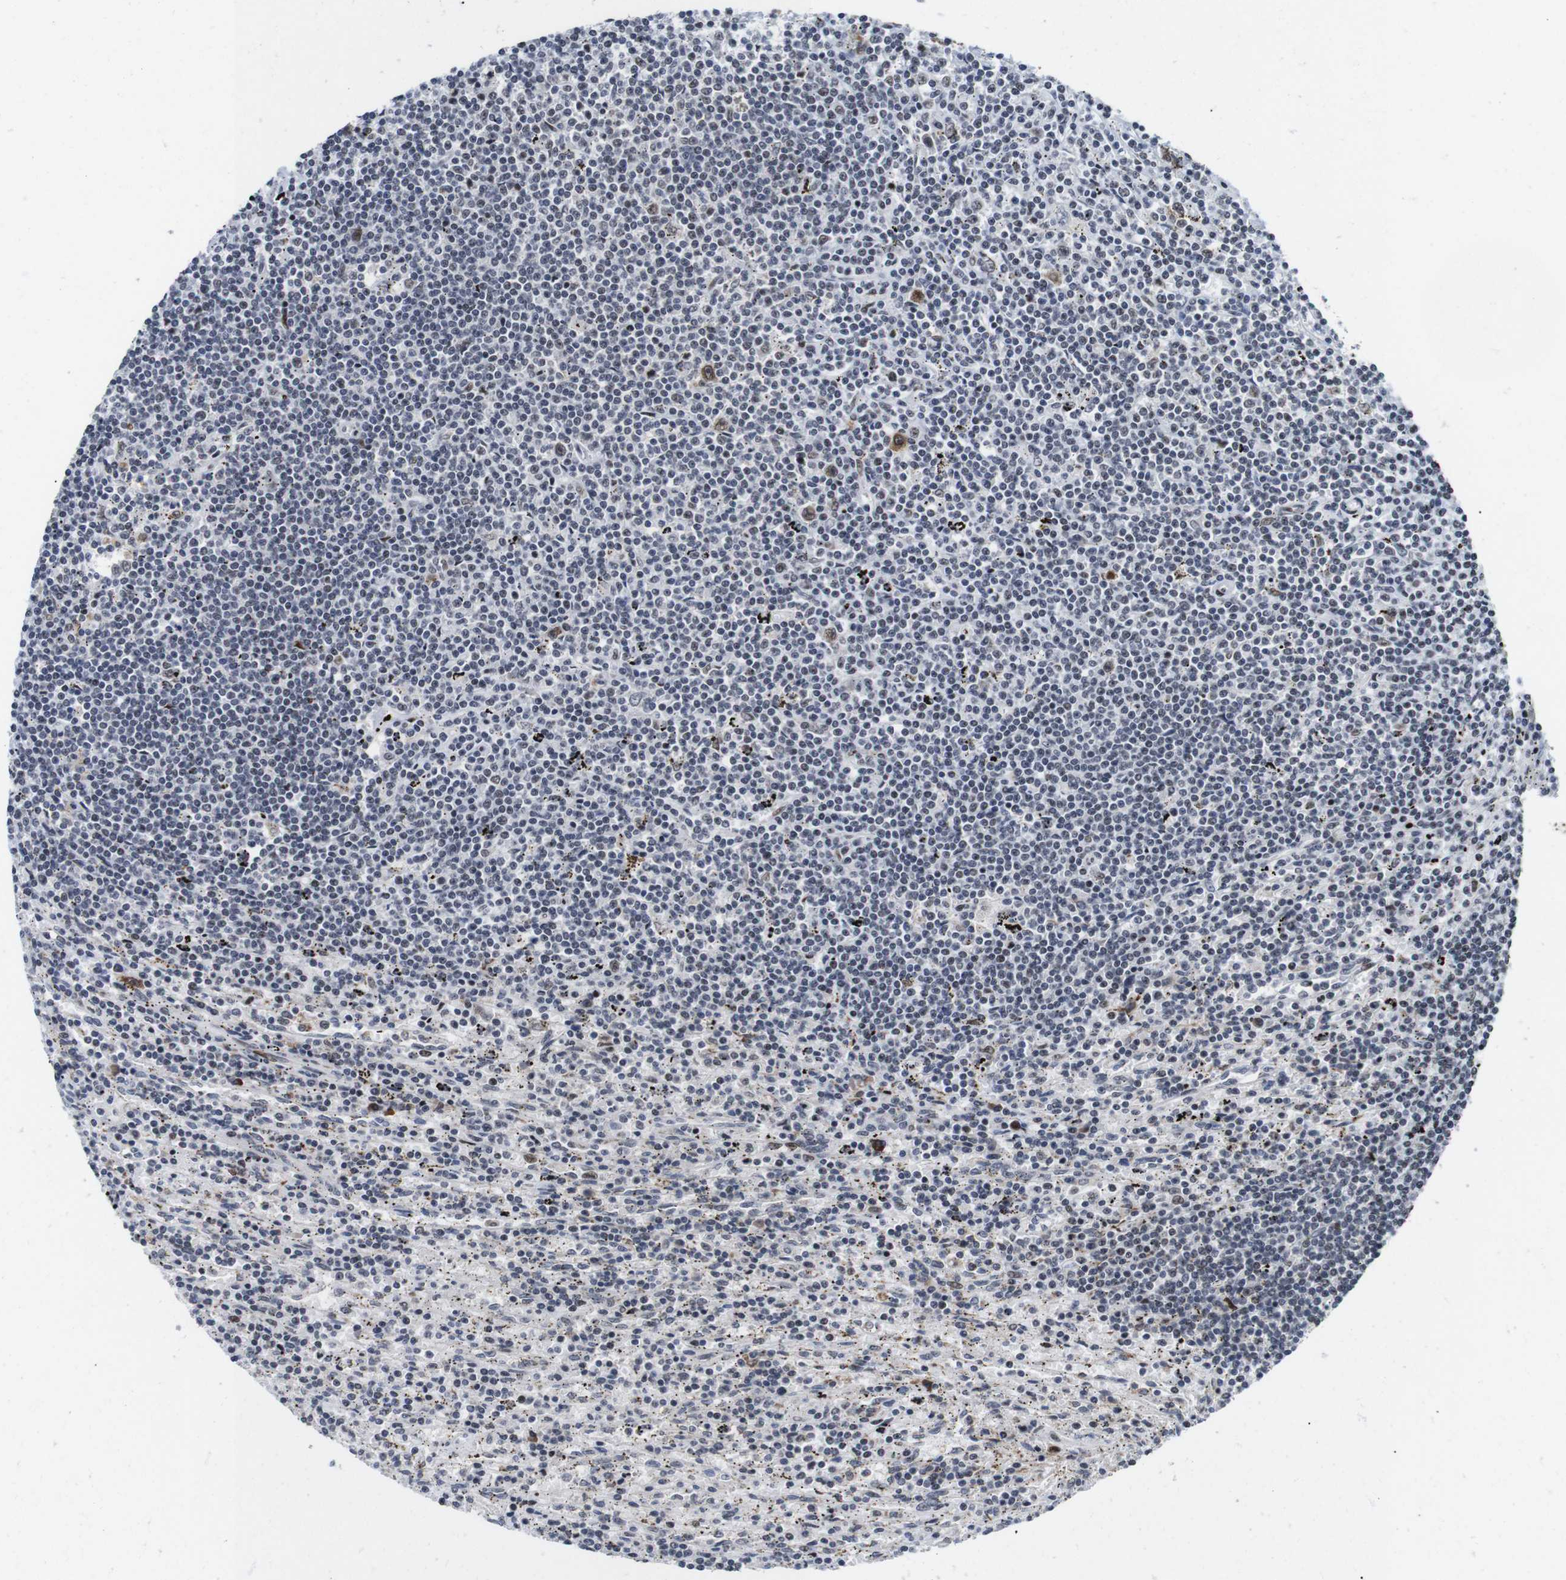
{"staining": {"intensity": "negative", "quantity": "none", "location": "none"}, "tissue": "lymphoma", "cell_type": "Tumor cells", "image_type": "cancer", "snomed": [{"axis": "morphology", "description": "Malignant lymphoma, non-Hodgkin's type, Low grade"}, {"axis": "topography", "description": "Spleen"}], "caption": "High magnification brightfield microscopy of lymphoma stained with DAB (3,3'-diaminobenzidine) (brown) and counterstained with hematoxylin (blue): tumor cells show no significant positivity.", "gene": "EIF4G1", "patient": {"sex": "male", "age": 76}}